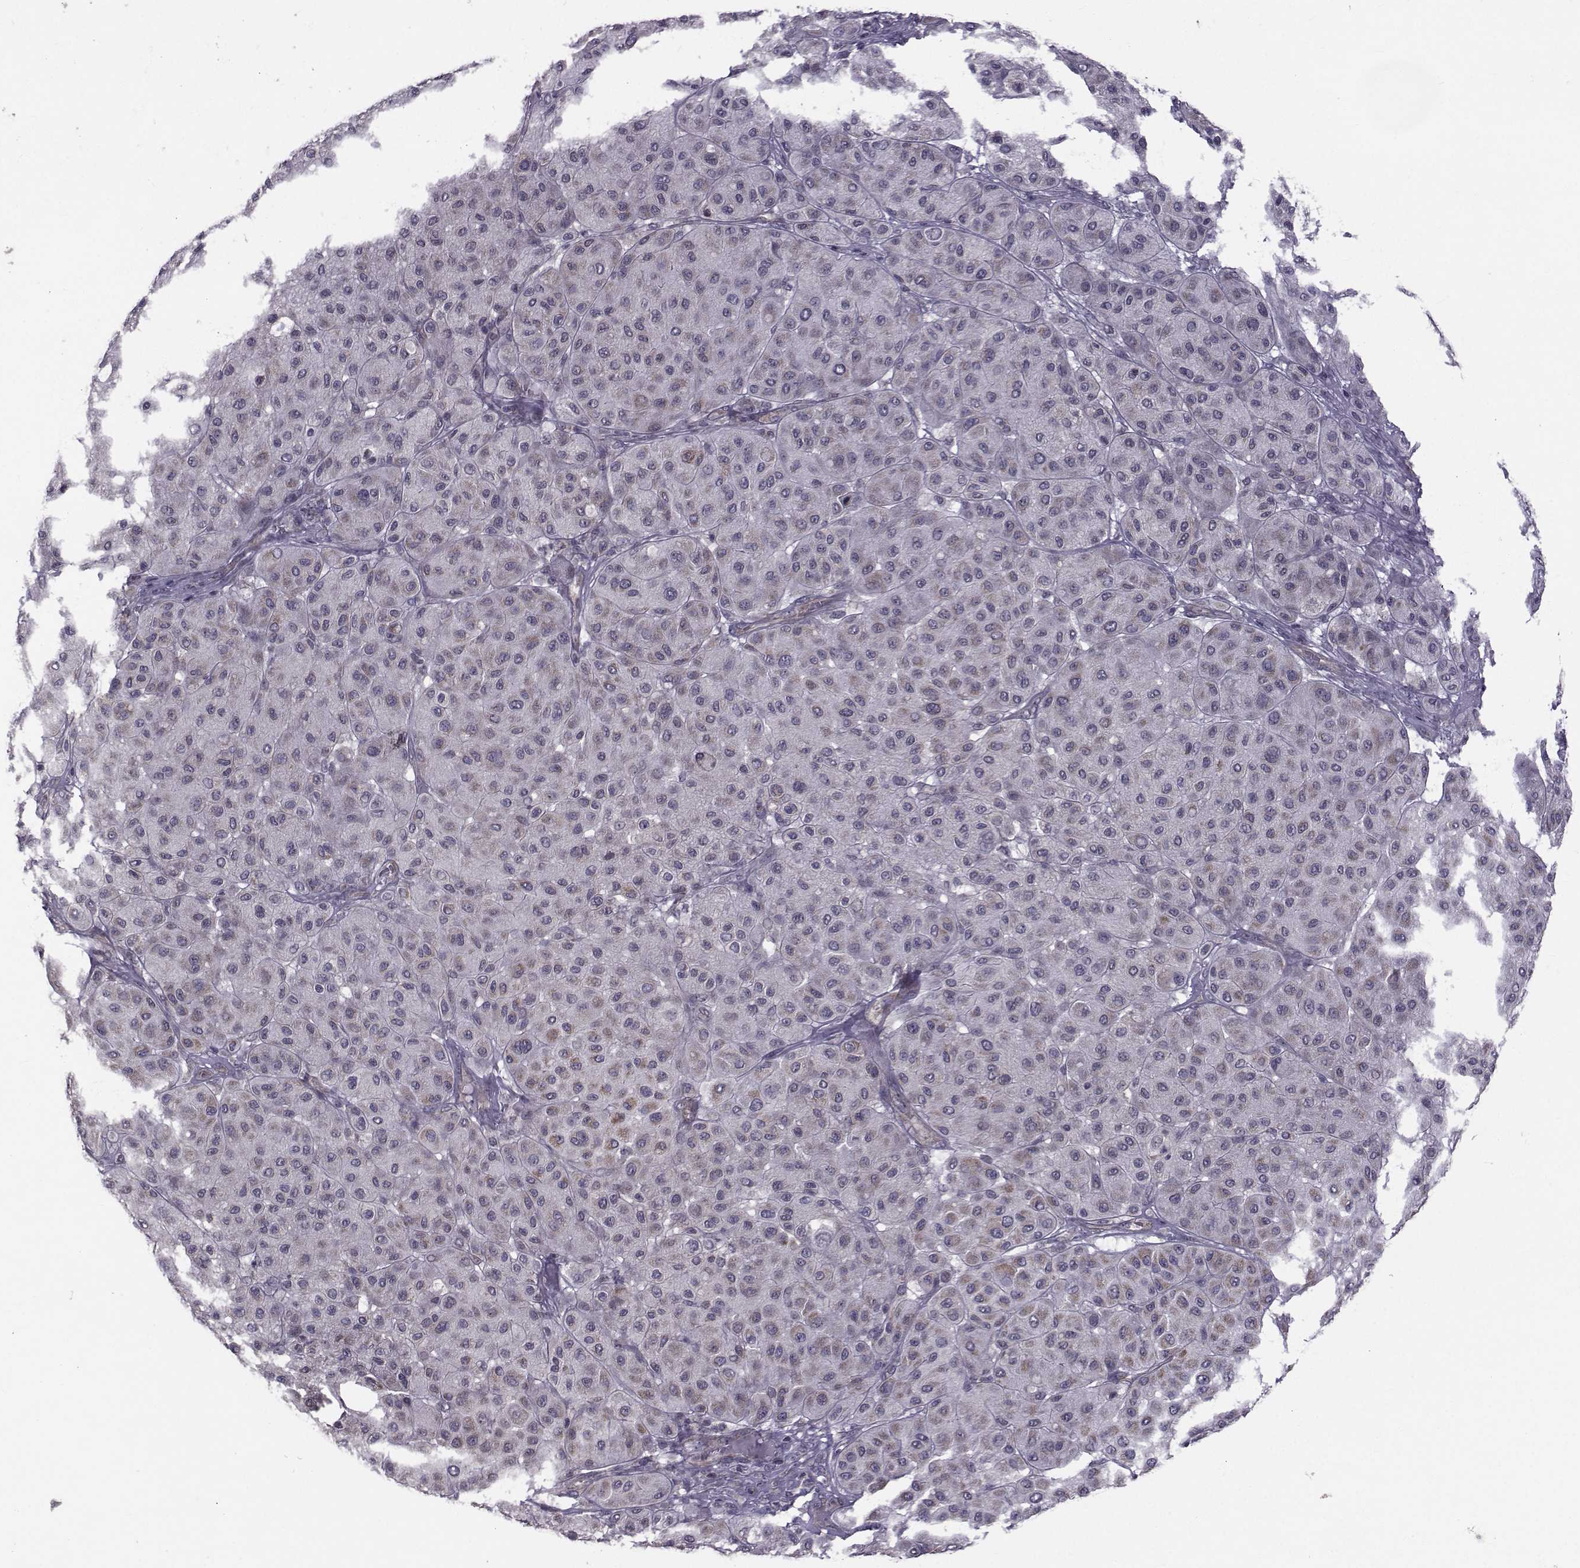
{"staining": {"intensity": "negative", "quantity": "none", "location": "none"}, "tissue": "melanoma", "cell_type": "Tumor cells", "image_type": "cancer", "snomed": [{"axis": "morphology", "description": "Malignant melanoma, Metastatic site"}, {"axis": "topography", "description": "Smooth muscle"}], "caption": "Malignant melanoma (metastatic site) was stained to show a protein in brown. There is no significant positivity in tumor cells. (Immunohistochemistry (ihc), brightfield microscopy, high magnification).", "gene": "CFAP74", "patient": {"sex": "male", "age": 41}}